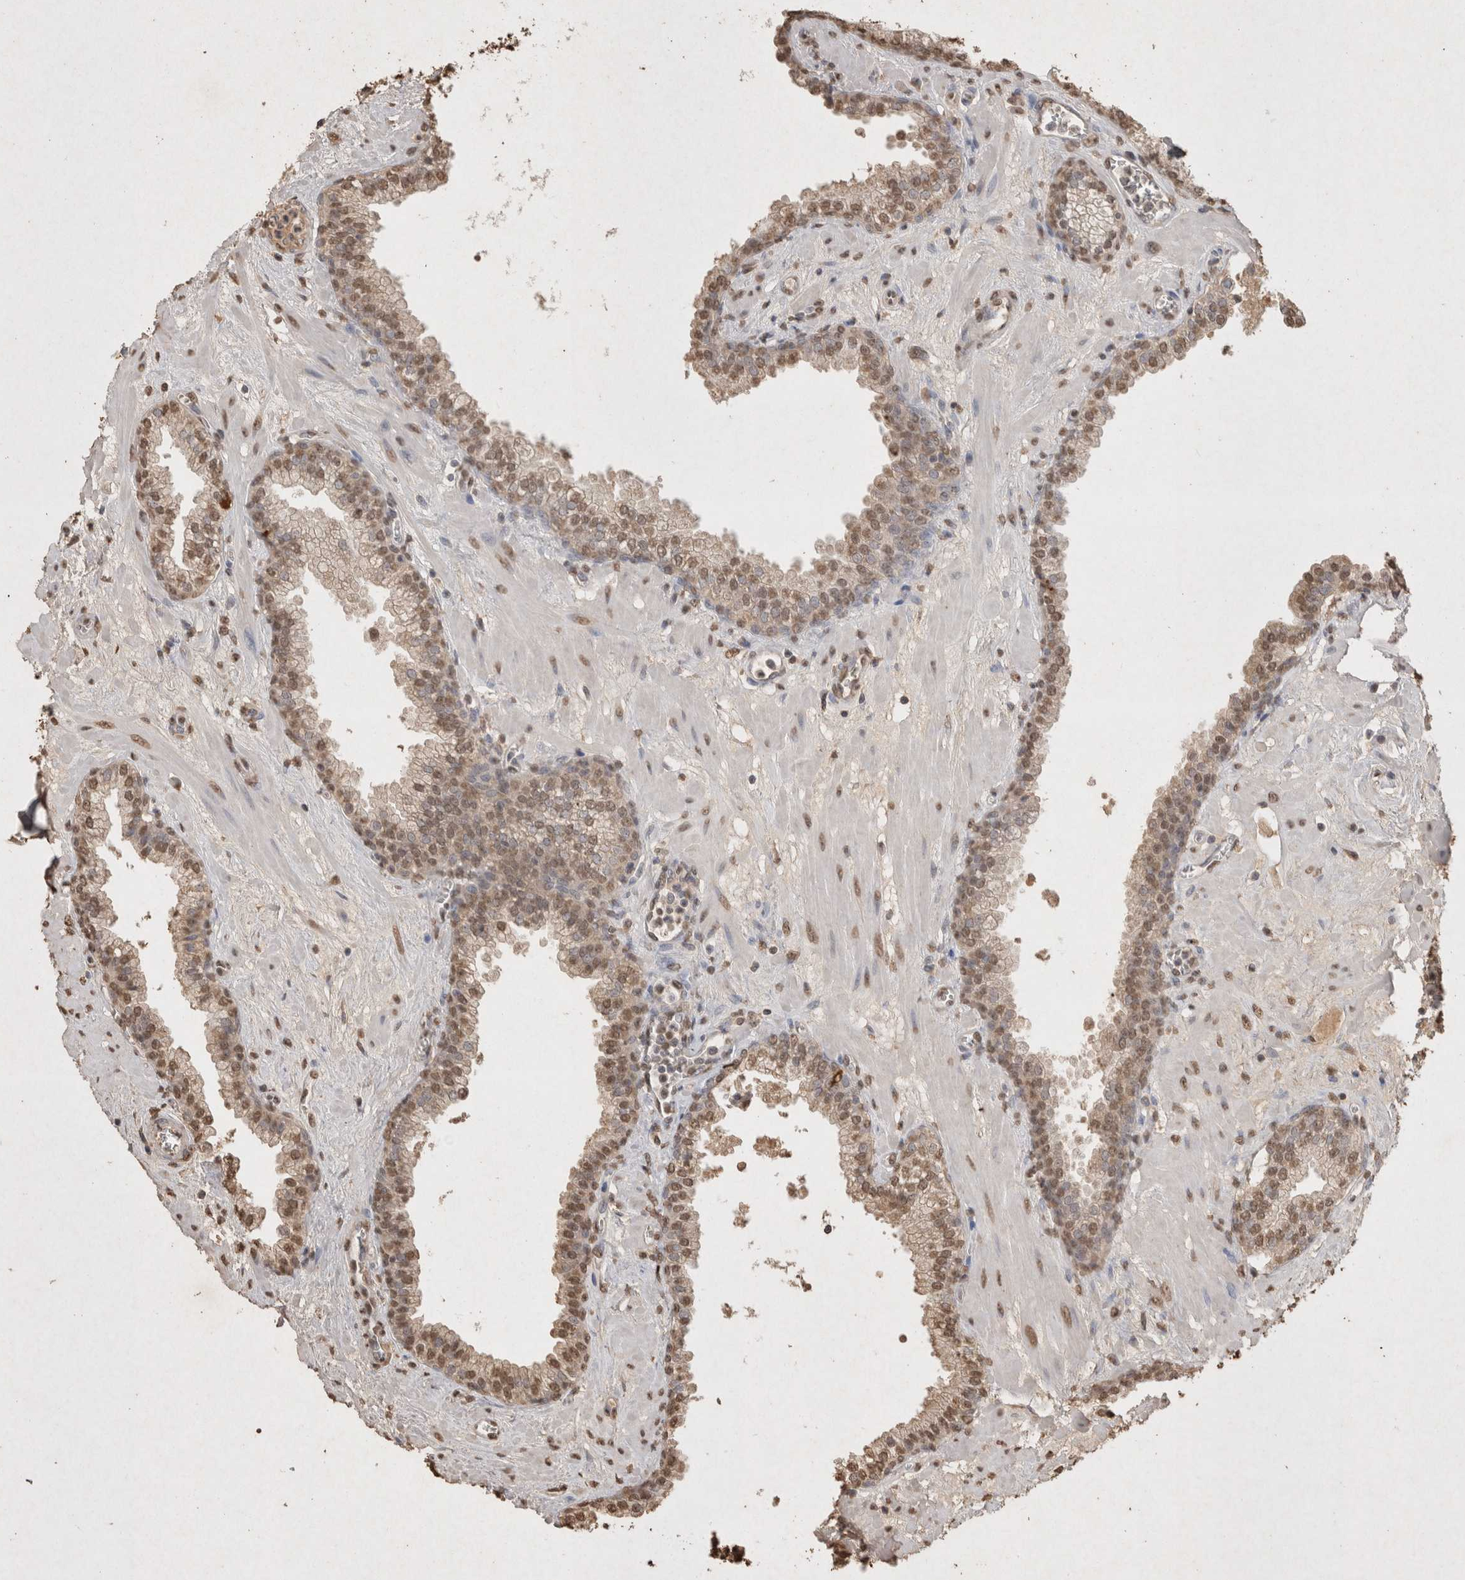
{"staining": {"intensity": "moderate", "quantity": ">75%", "location": "cytoplasmic/membranous,nuclear"}, "tissue": "prostate", "cell_type": "Glandular cells", "image_type": "normal", "snomed": [{"axis": "morphology", "description": "Normal tissue, NOS"}, {"axis": "morphology", "description": "Urothelial carcinoma, Low grade"}, {"axis": "topography", "description": "Urinary bladder"}, {"axis": "topography", "description": "Prostate"}], "caption": "Immunohistochemical staining of benign prostate exhibits >75% levels of moderate cytoplasmic/membranous,nuclear protein staining in approximately >75% of glandular cells. (Brightfield microscopy of DAB IHC at high magnification).", "gene": "MLX", "patient": {"sex": "male", "age": 60}}